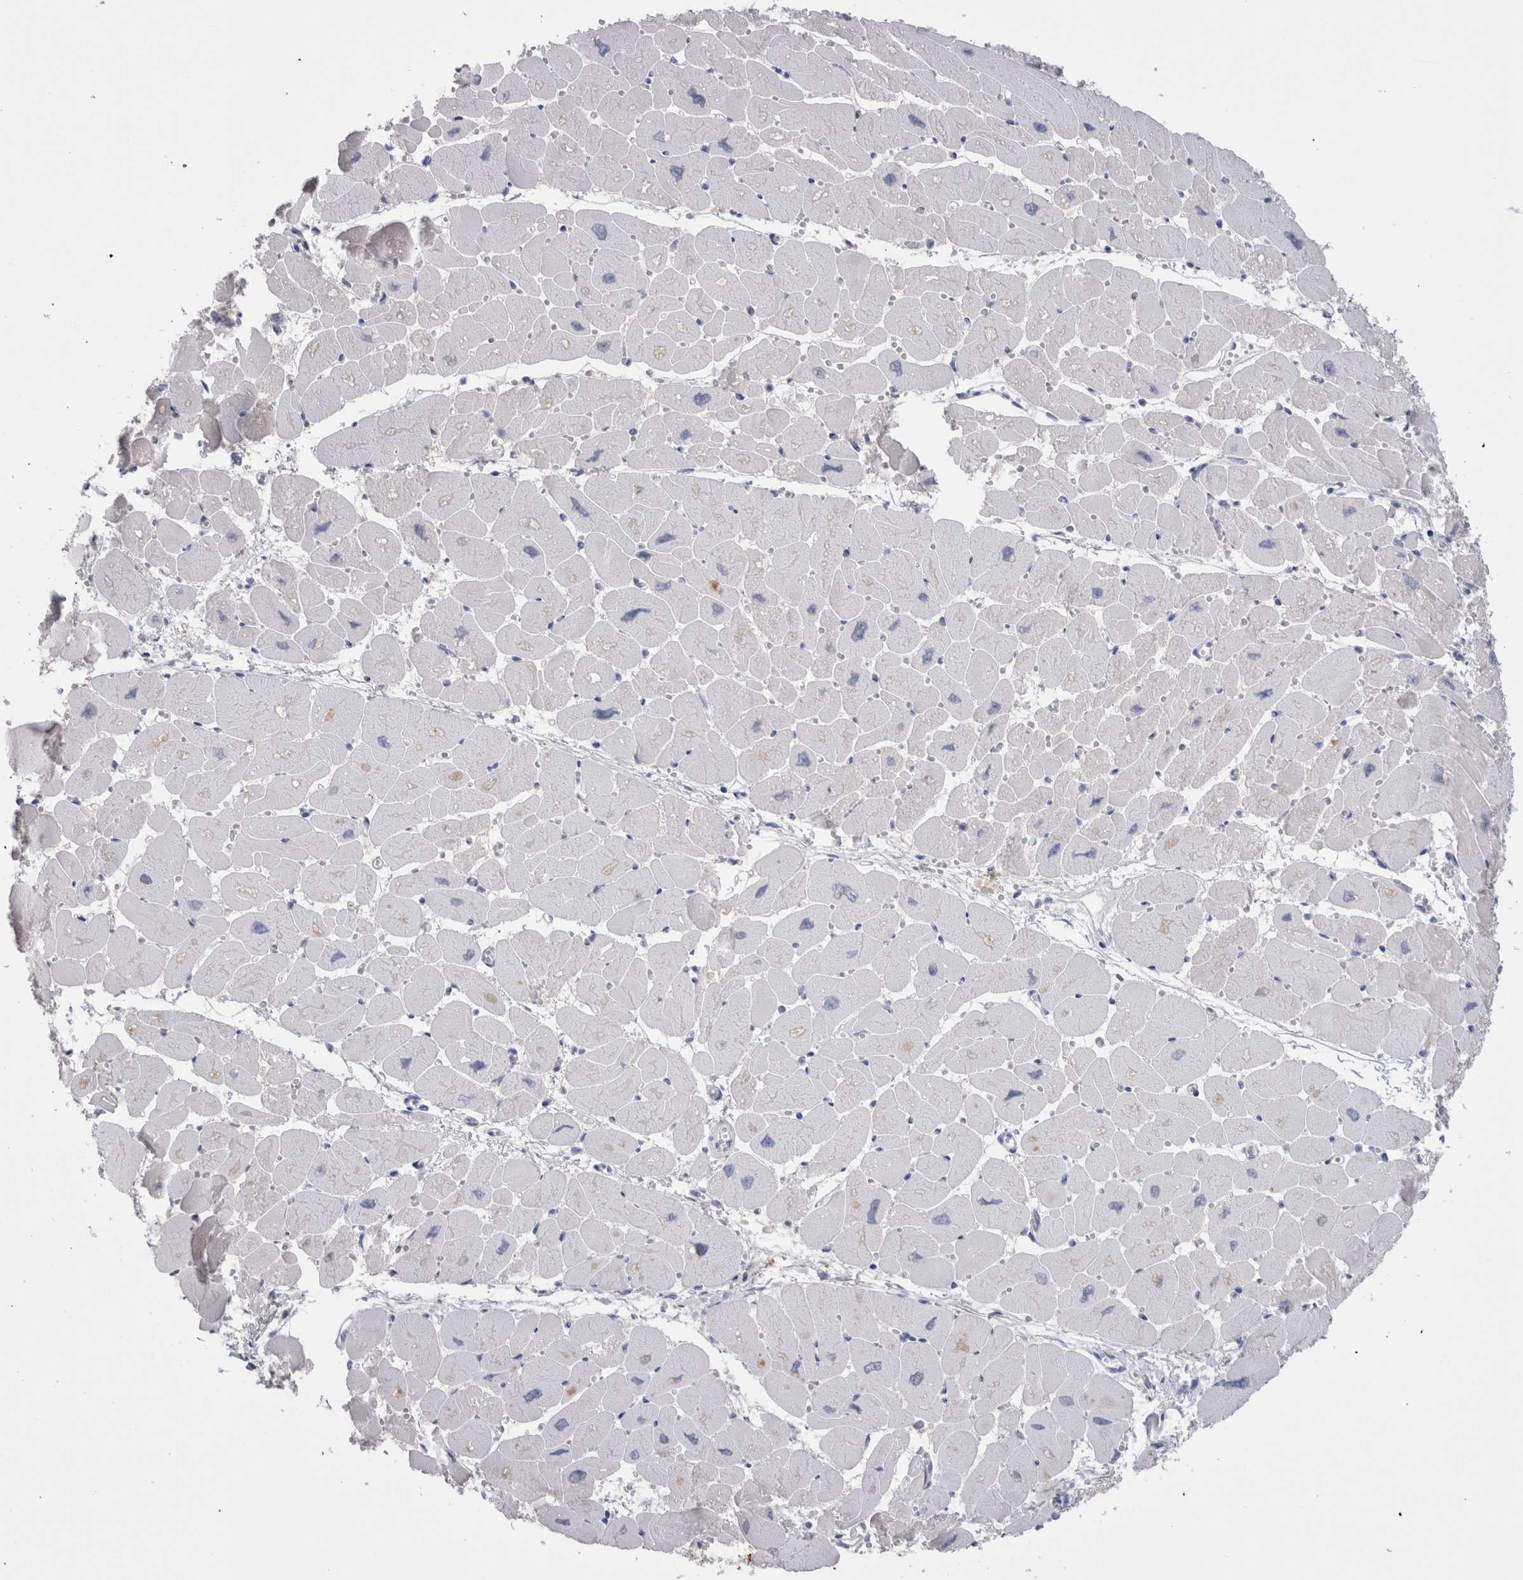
{"staining": {"intensity": "negative", "quantity": "none", "location": "none"}, "tissue": "heart muscle", "cell_type": "Cardiomyocytes", "image_type": "normal", "snomed": [{"axis": "morphology", "description": "Normal tissue, NOS"}, {"axis": "topography", "description": "Heart"}], "caption": "Unremarkable heart muscle was stained to show a protein in brown. There is no significant staining in cardiomyocytes. Nuclei are stained in blue.", "gene": "SUCNR1", "patient": {"sex": "female", "age": 54}}